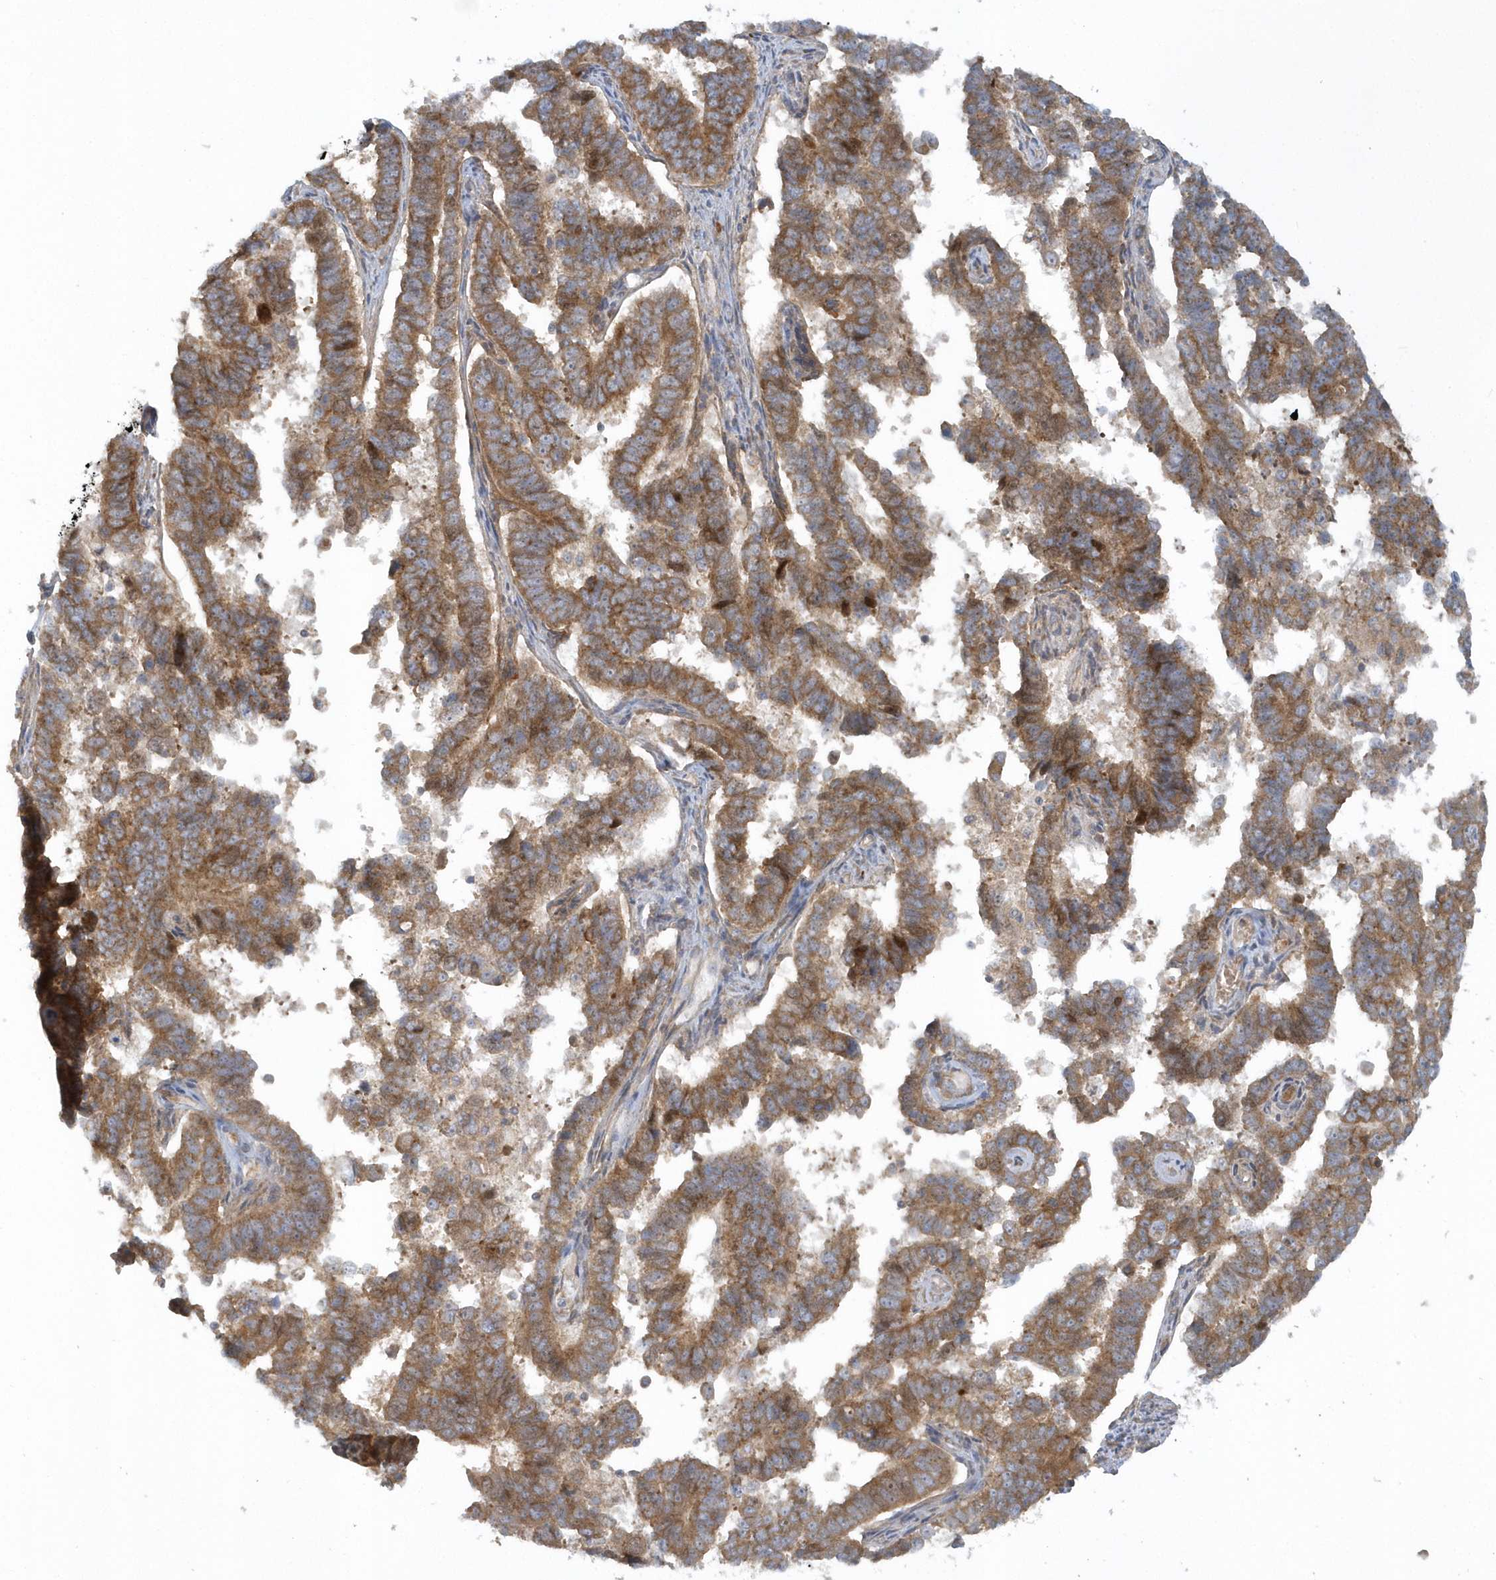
{"staining": {"intensity": "moderate", "quantity": ">75%", "location": "cytoplasmic/membranous"}, "tissue": "endometrial cancer", "cell_type": "Tumor cells", "image_type": "cancer", "snomed": [{"axis": "morphology", "description": "Adenocarcinoma, NOS"}, {"axis": "topography", "description": "Endometrium"}], "caption": "IHC (DAB (3,3'-diaminobenzidine)) staining of human endometrial adenocarcinoma reveals moderate cytoplasmic/membranous protein positivity in approximately >75% of tumor cells.", "gene": "CNOT10", "patient": {"sex": "female", "age": 75}}